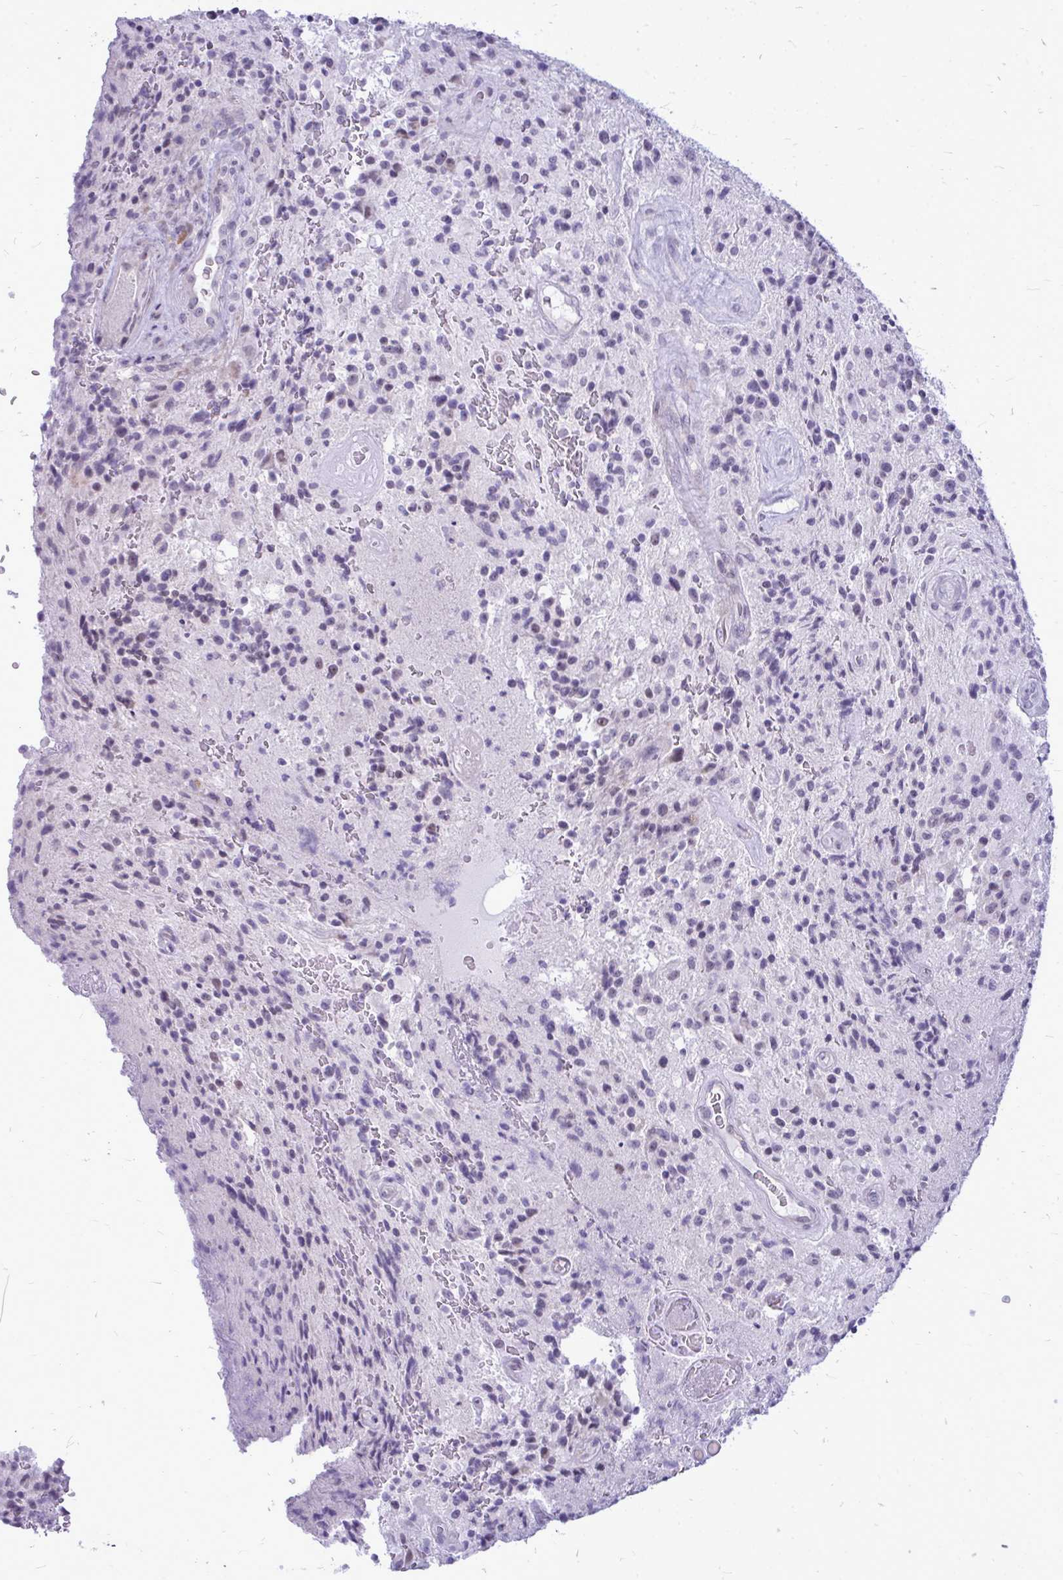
{"staining": {"intensity": "negative", "quantity": "none", "location": "none"}, "tissue": "glioma", "cell_type": "Tumor cells", "image_type": "cancer", "snomed": [{"axis": "morphology", "description": "Normal tissue, NOS"}, {"axis": "morphology", "description": "Glioma, malignant, High grade"}, {"axis": "topography", "description": "Cerebral cortex"}], "caption": "There is no significant positivity in tumor cells of malignant high-grade glioma.", "gene": "ZSCAN25", "patient": {"sex": "male", "age": 56}}